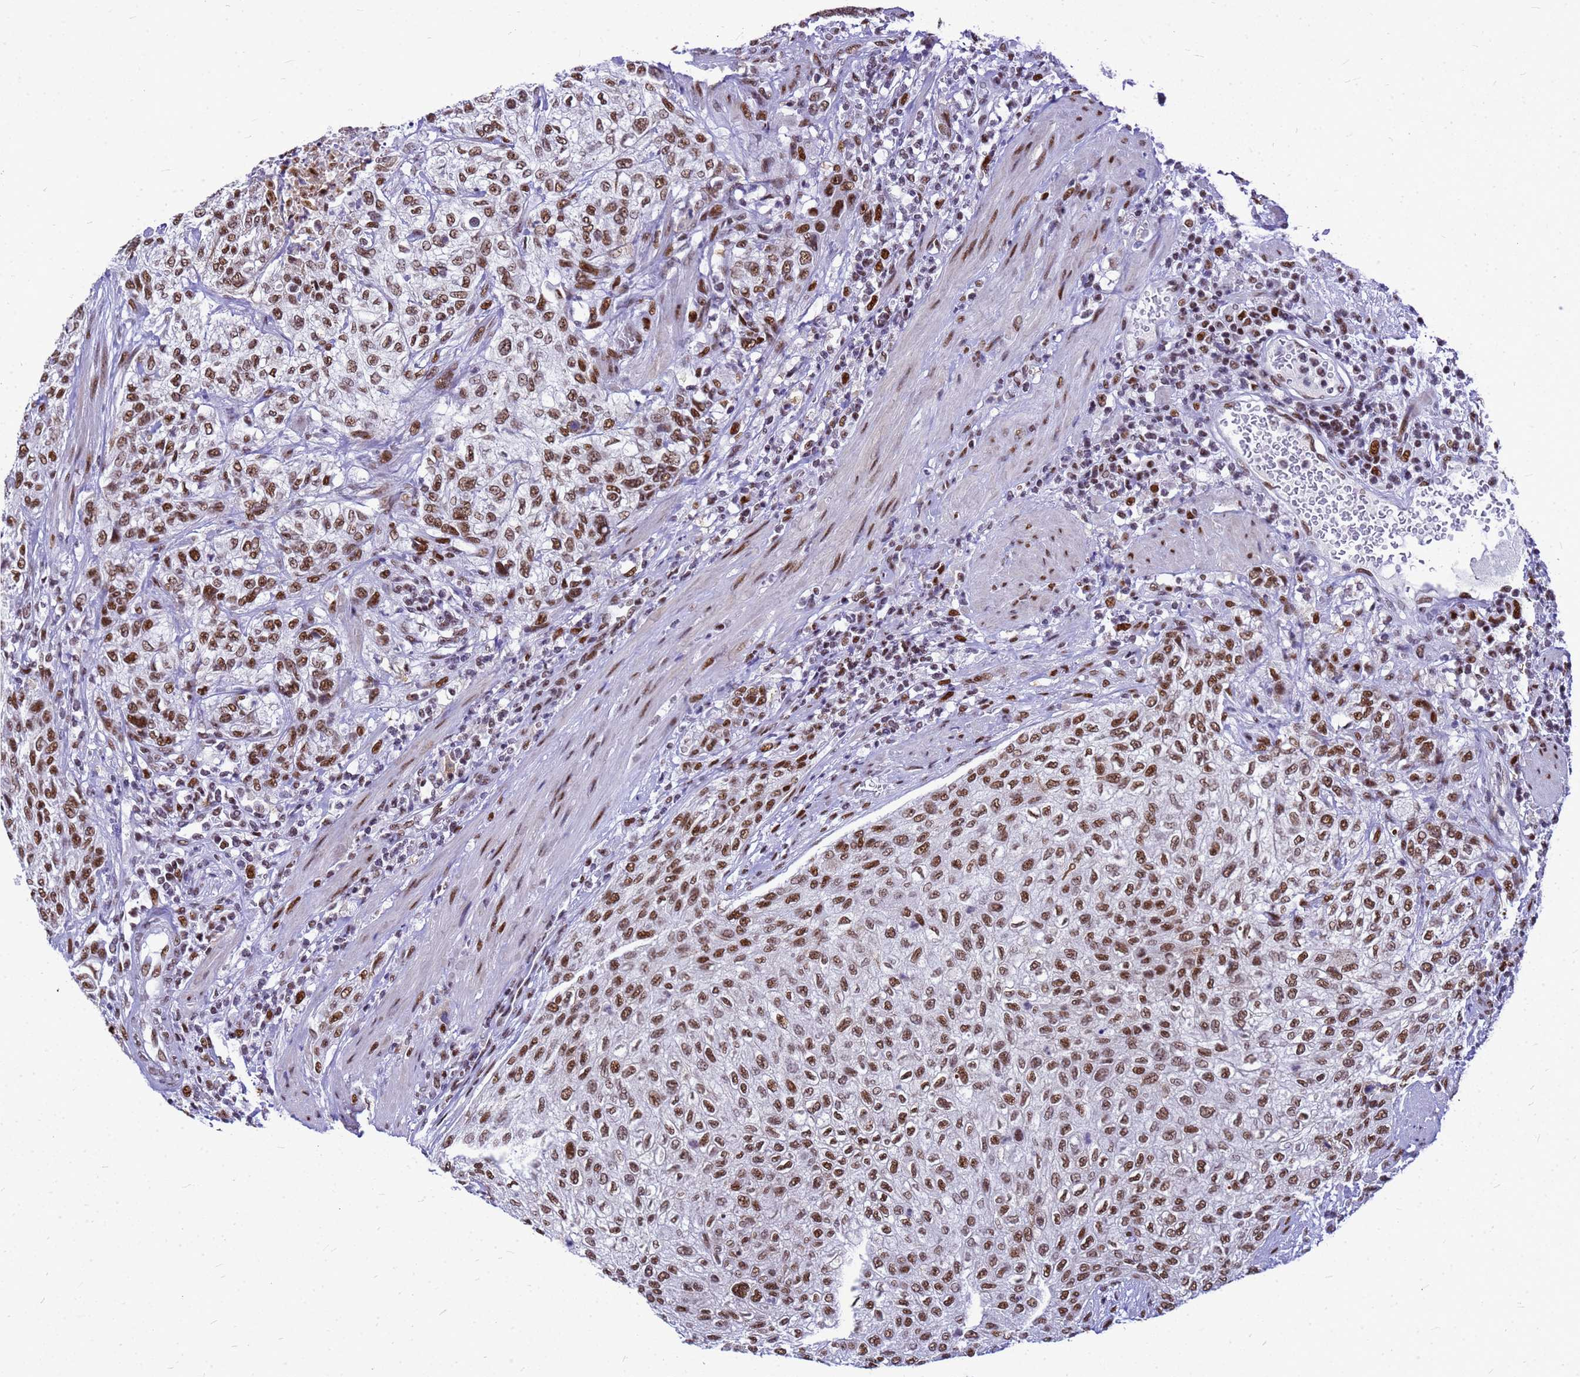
{"staining": {"intensity": "strong", "quantity": ">75%", "location": "nuclear"}, "tissue": "urothelial cancer", "cell_type": "Tumor cells", "image_type": "cancer", "snomed": [{"axis": "morphology", "description": "Urothelial carcinoma, High grade"}, {"axis": "topography", "description": "Urinary bladder"}], "caption": "DAB (3,3'-diaminobenzidine) immunohistochemical staining of high-grade urothelial carcinoma shows strong nuclear protein expression in about >75% of tumor cells.", "gene": "SART3", "patient": {"sex": "male", "age": 35}}